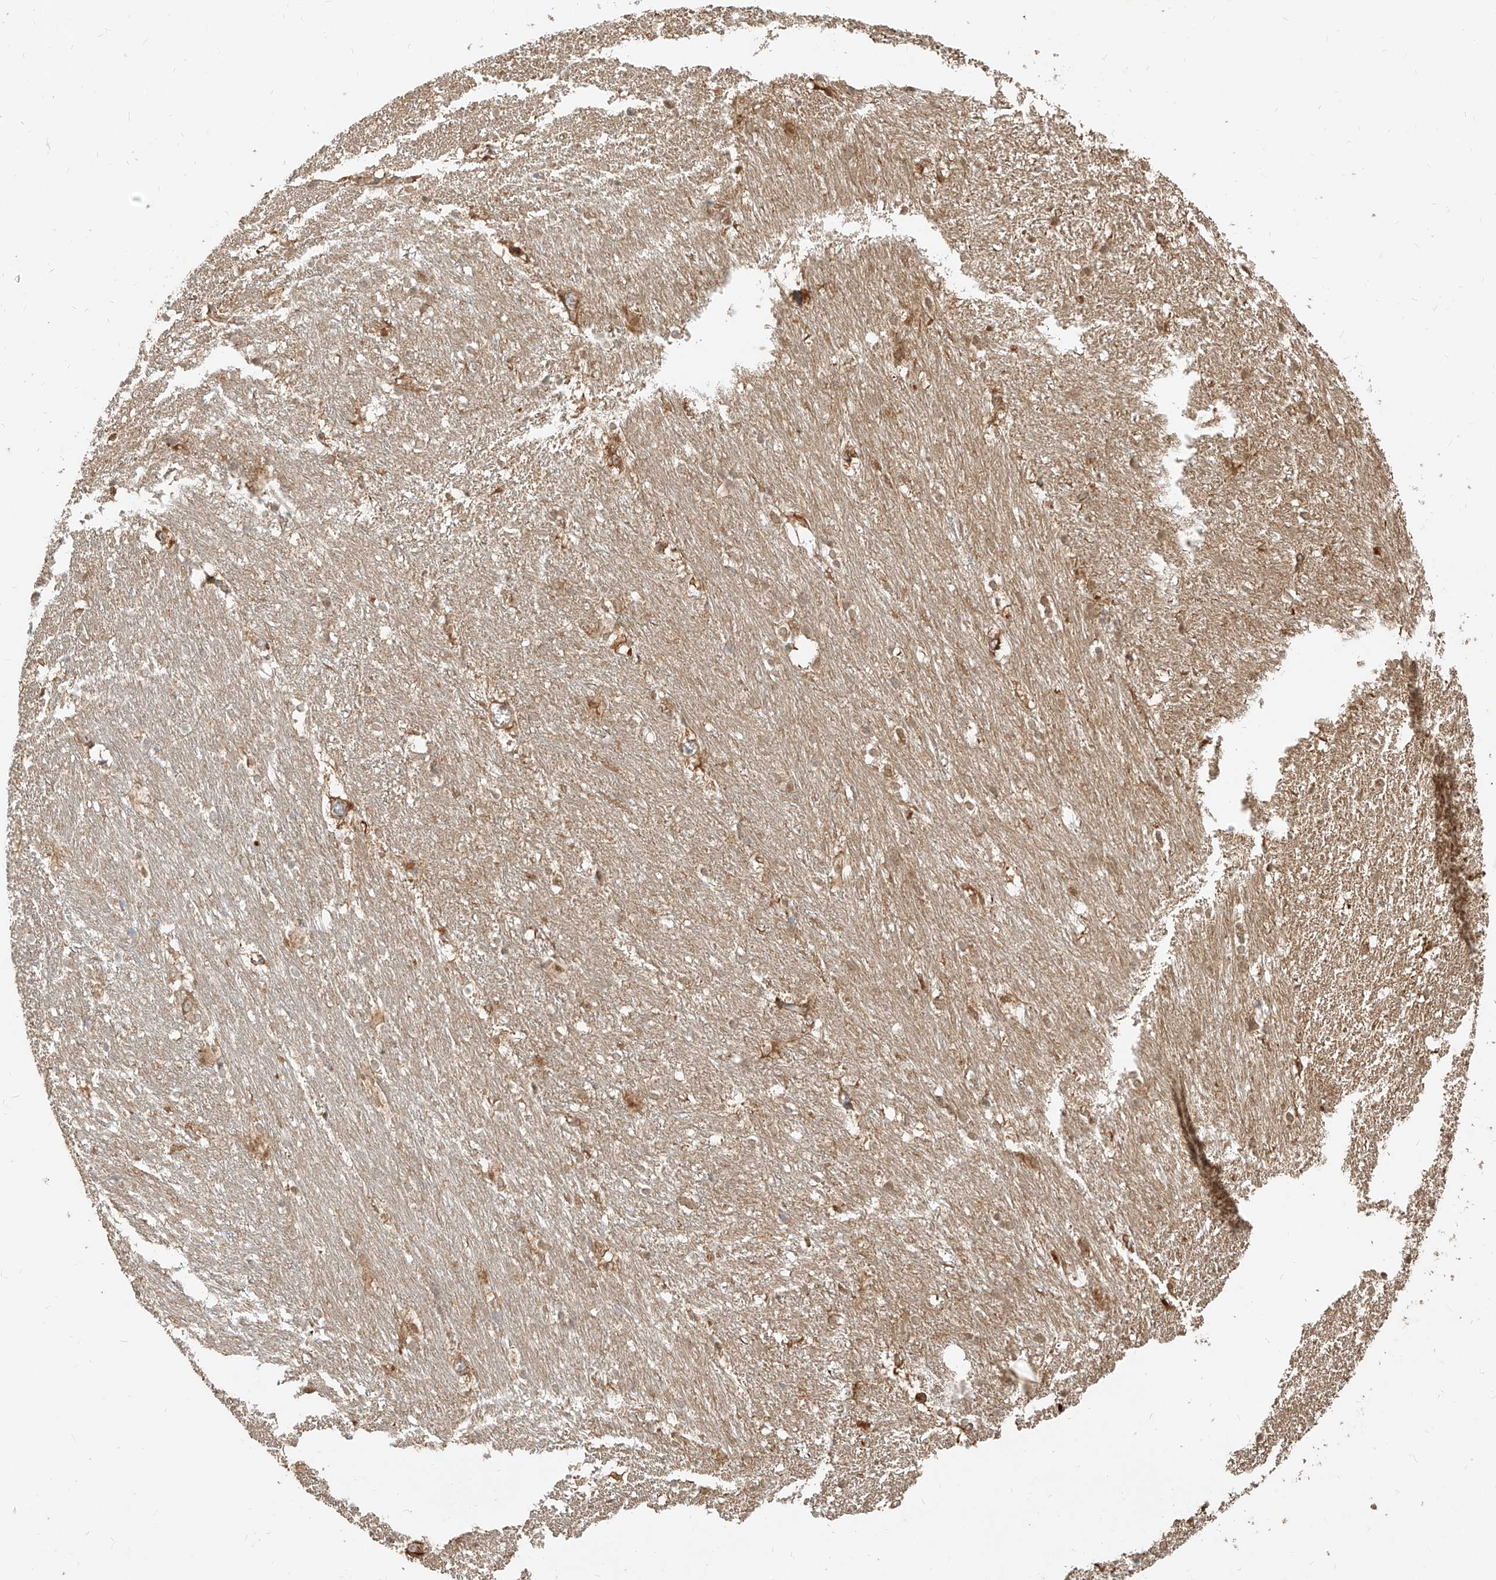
{"staining": {"intensity": "moderate", "quantity": "<25%", "location": "cytoplasmic/membranous"}, "tissue": "caudate", "cell_type": "Glial cells", "image_type": "normal", "snomed": [{"axis": "morphology", "description": "Normal tissue, NOS"}, {"axis": "topography", "description": "Lateral ventricle wall"}], "caption": "Caudate stained for a protein (brown) demonstrates moderate cytoplasmic/membranous positive positivity in approximately <25% of glial cells.", "gene": "PGD", "patient": {"sex": "female", "age": 19}}